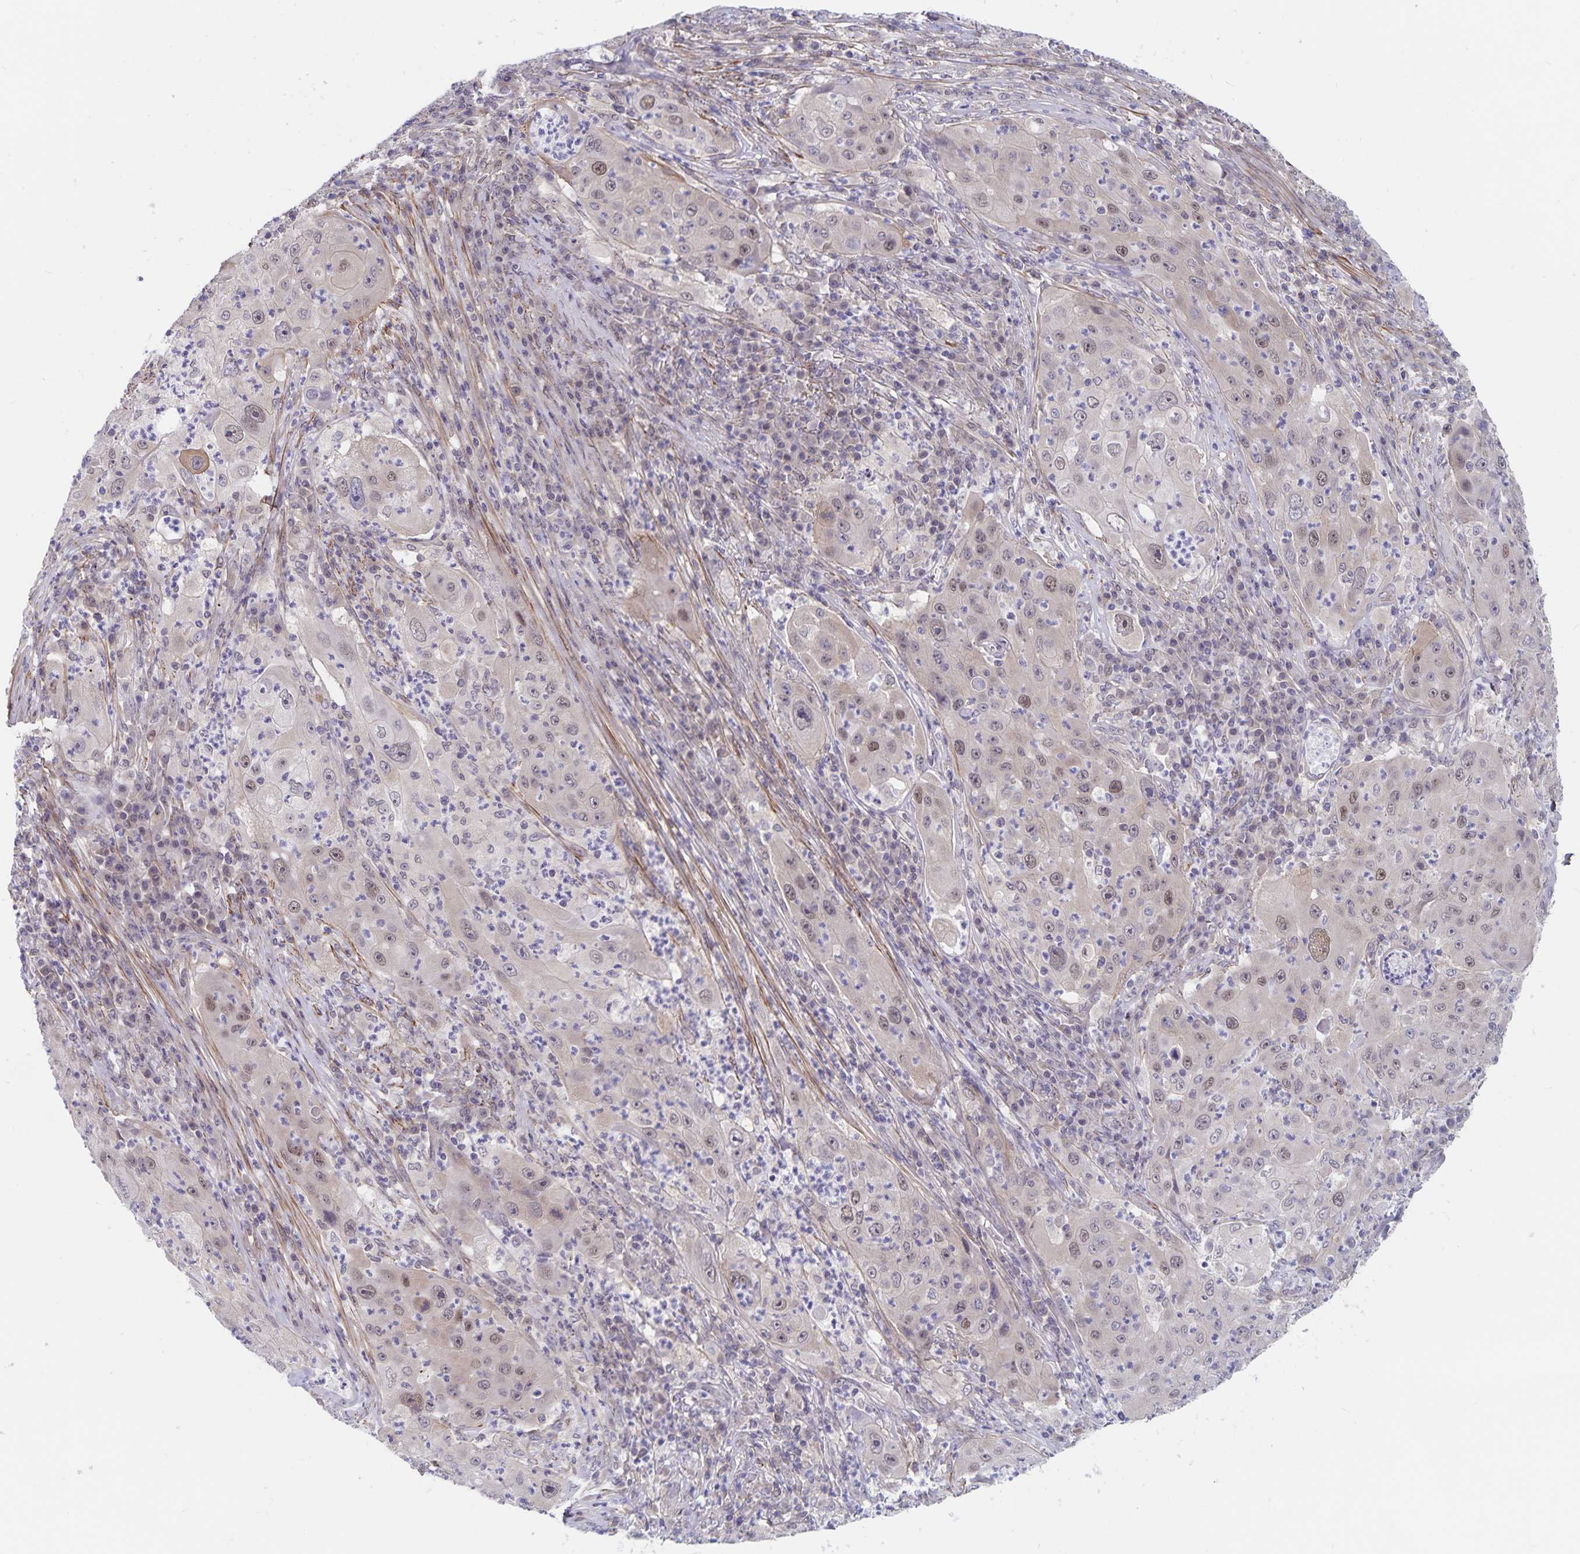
{"staining": {"intensity": "weak", "quantity": "25%-75%", "location": "nuclear"}, "tissue": "lung cancer", "cell_type": "Tumor cells", "image_type": "cancer", "snomed": [{"axis": "morphology", "description": "Squamous cell carcinoma, NOS"}, {"axis": "topography", "description": "Lung"}], "caption": "A histopathology image of human lung cancer stained for a protein displays weak nuclear brown staining in tumor cells.", "gene": "BAG6", "patient": {"sex": "female", "age": 59}}